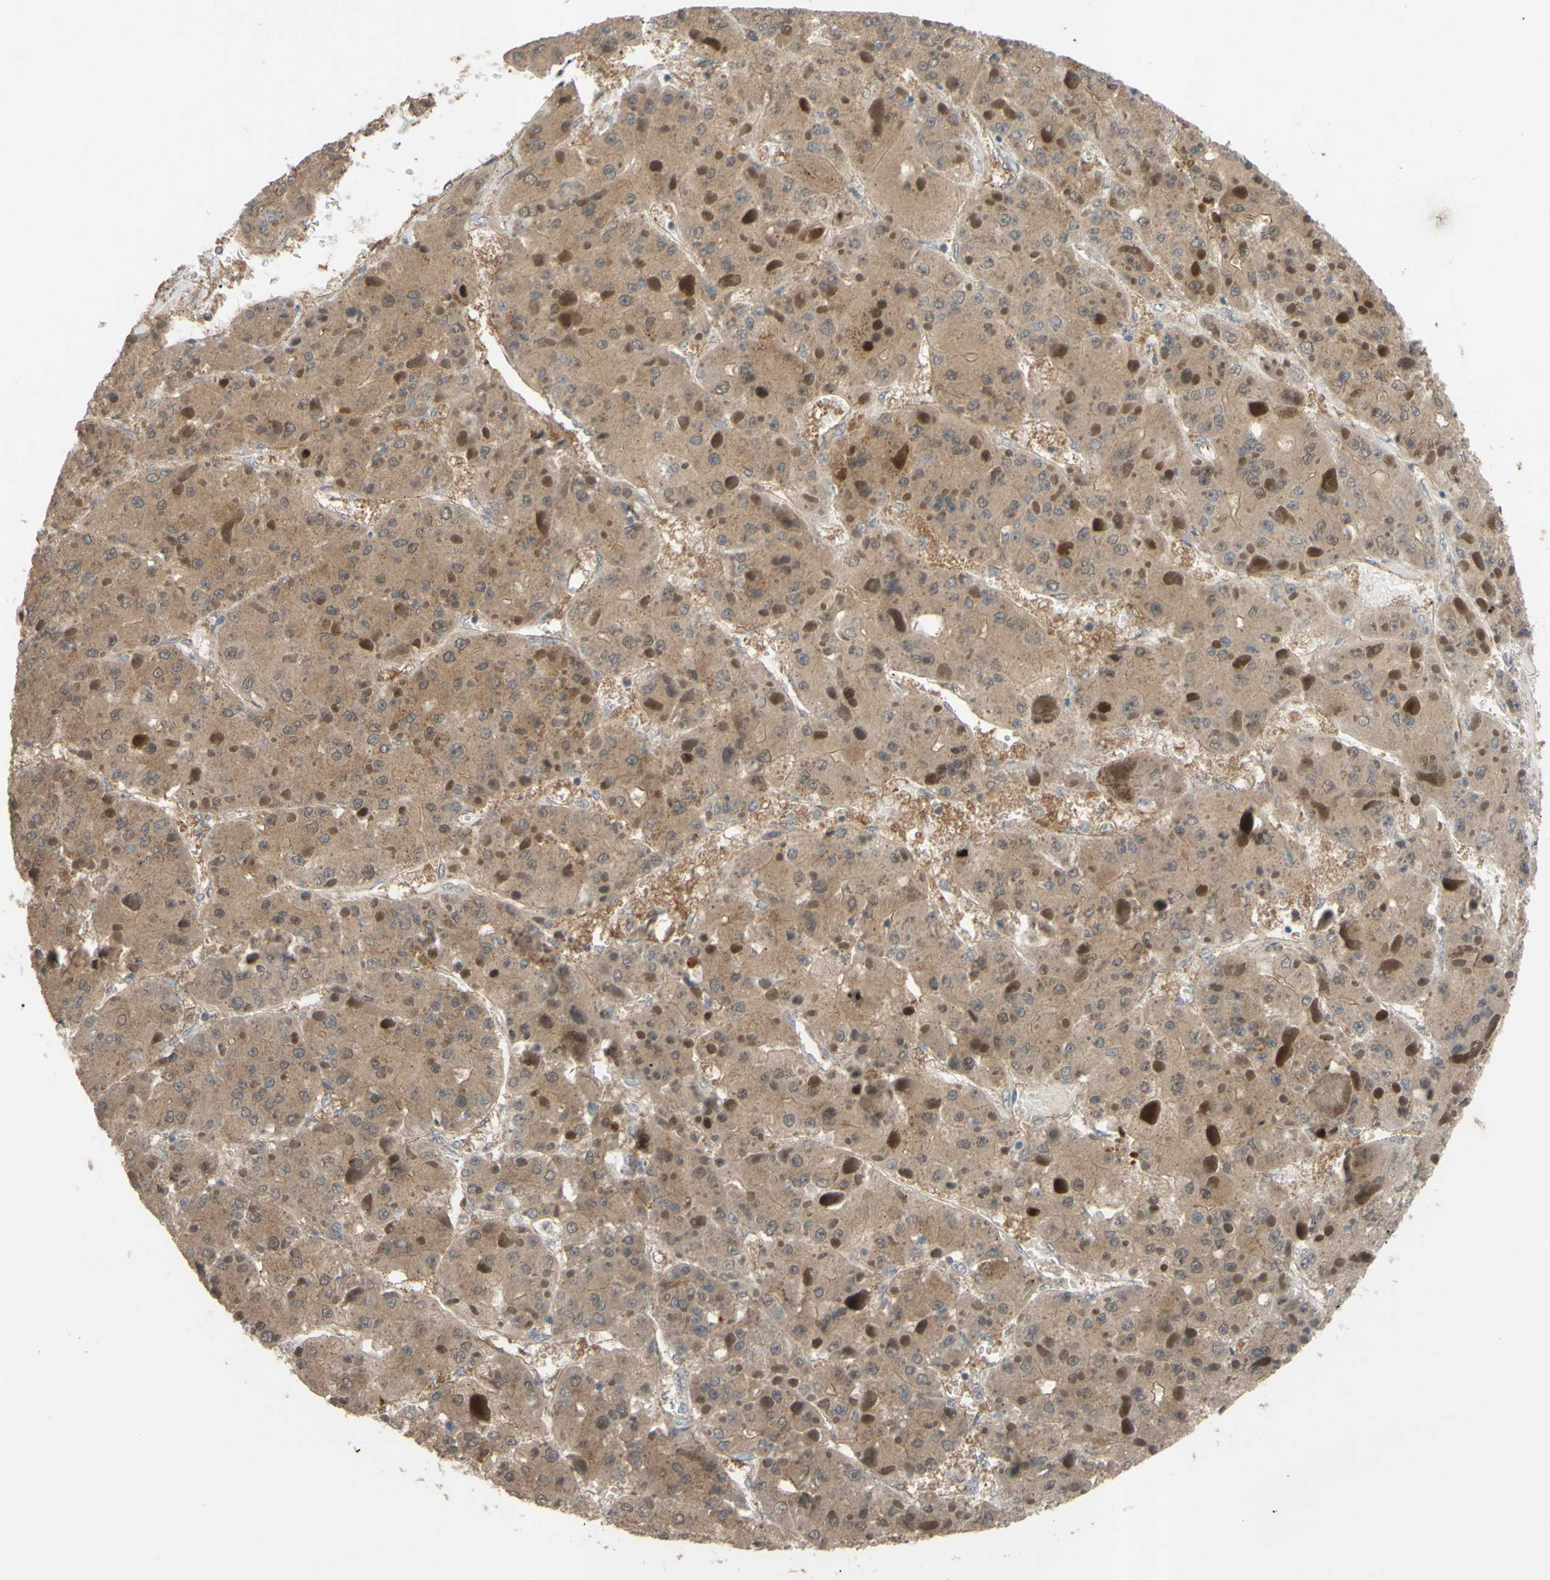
{"staining": {"intensity": "moderate", "quantity": ">75%", "location": "cytoplasmic/membranous"}, "tissue": "liver cancer", "cell_type": "Tumor cells", "image_type": "cancer", "snomed": [{"axis": "morphology", "description": "Carcinoma, Hepatocellular, NOS"}, {"axis": "topography", "description": "Liver"}], "caption": "Immunohistochemistry (IHC) image of human liver cancer (hepatocellular carcinoma) stained for a protein (brown), which exhibits medium levels of moderate cytoplasmic/membranous staining in approximately >75% of tumor cells.", "gene": "SHROOM4", "patient": {"sex": "female", "age": 73}}